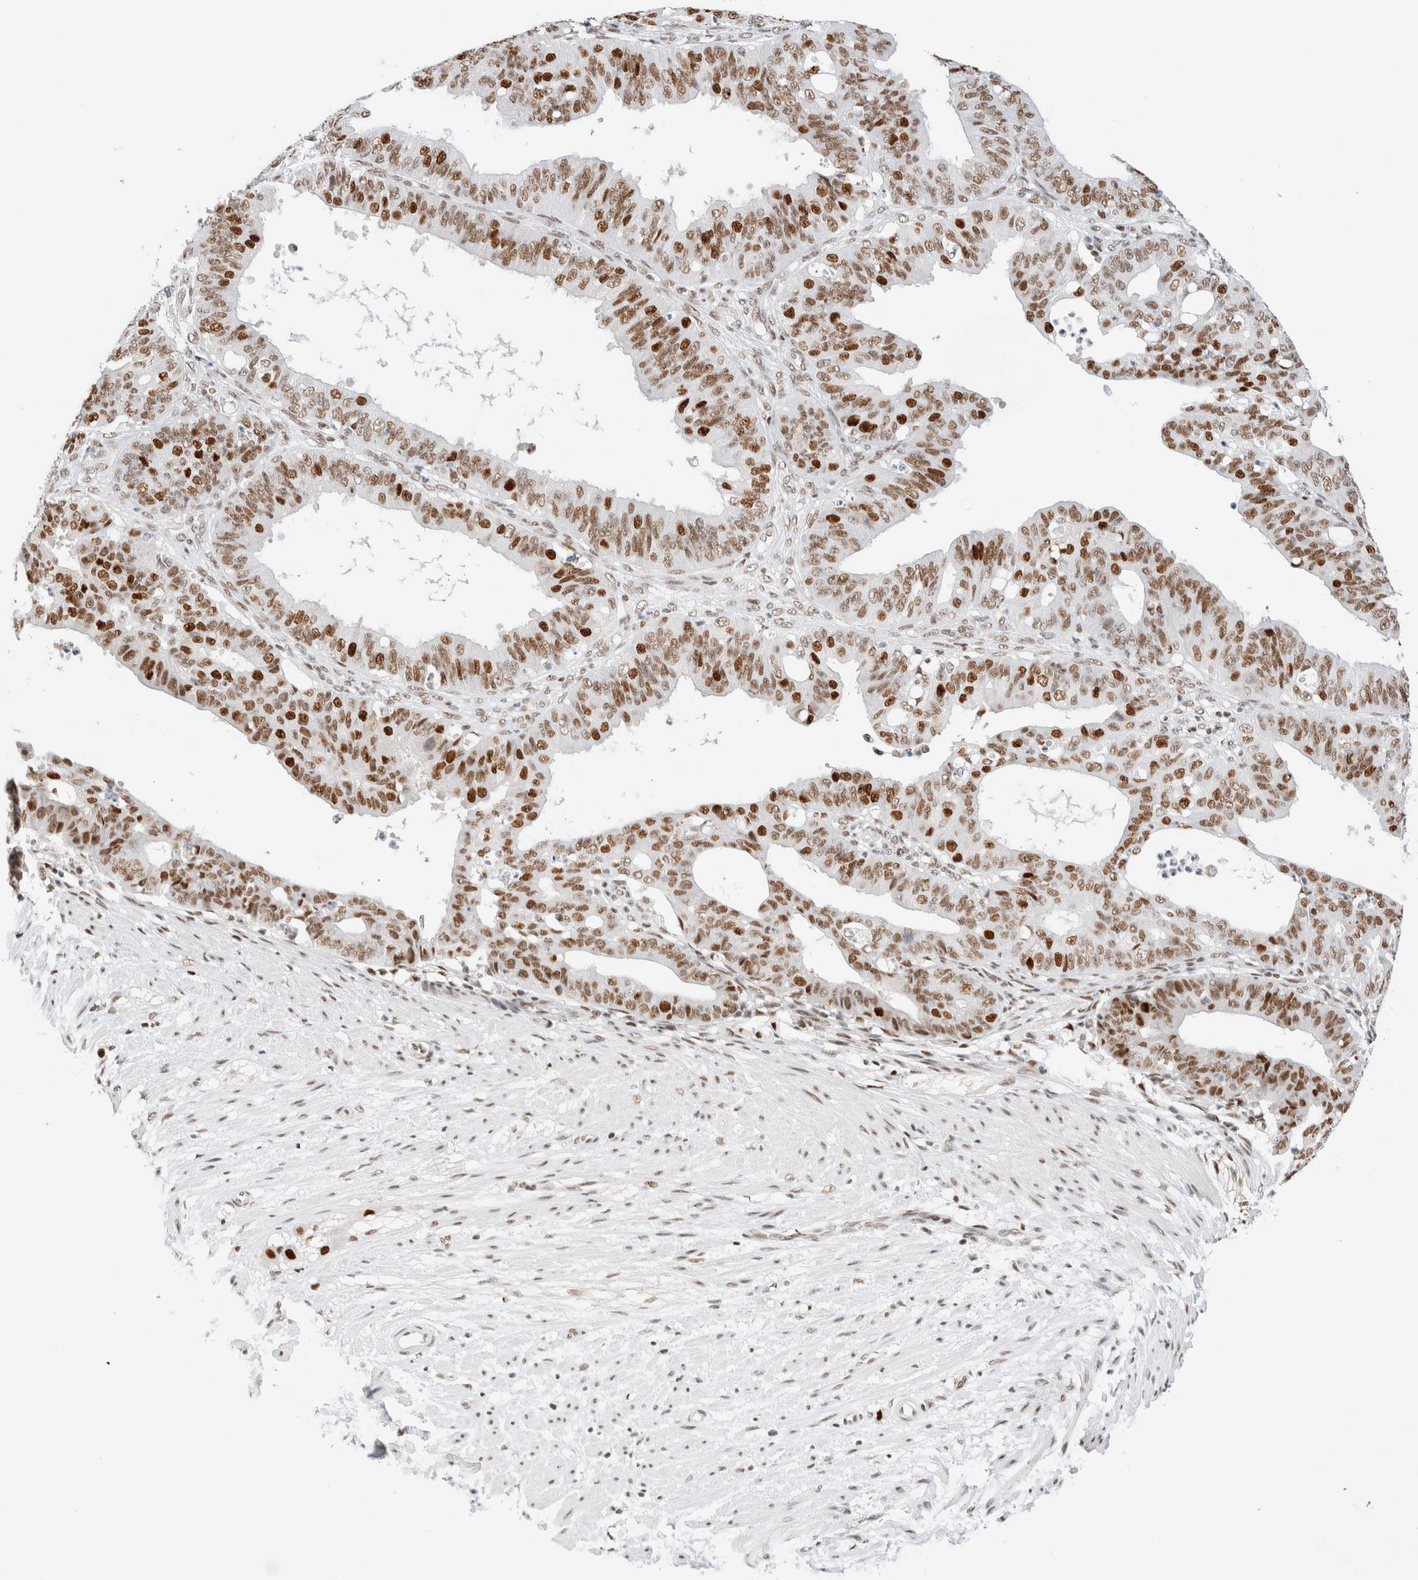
{"staining": {"intensity": "strong", "quantity": ">75%", "location": "nuclear"}, "tissue": "ovarian cancer", "cell_type": "Tumor cells", "image_type": "cancer", "snomed": [{"axis": "morphology", "description": "Carcinoma, endometroid"}, {"axis": "topography", "description": "Ovary"}], "caption": "The micrograph demonstrates immunohistochemical staining of ovarian cancer (endometroid carcinoma). There is strong nuclear positivity is present in about >75% of tumor cells. The protein of interest is shown in brown color, while the nuclei are stained blue.", "gene": "ZNF282", "patient": {"sex": "female", "age": 42}}